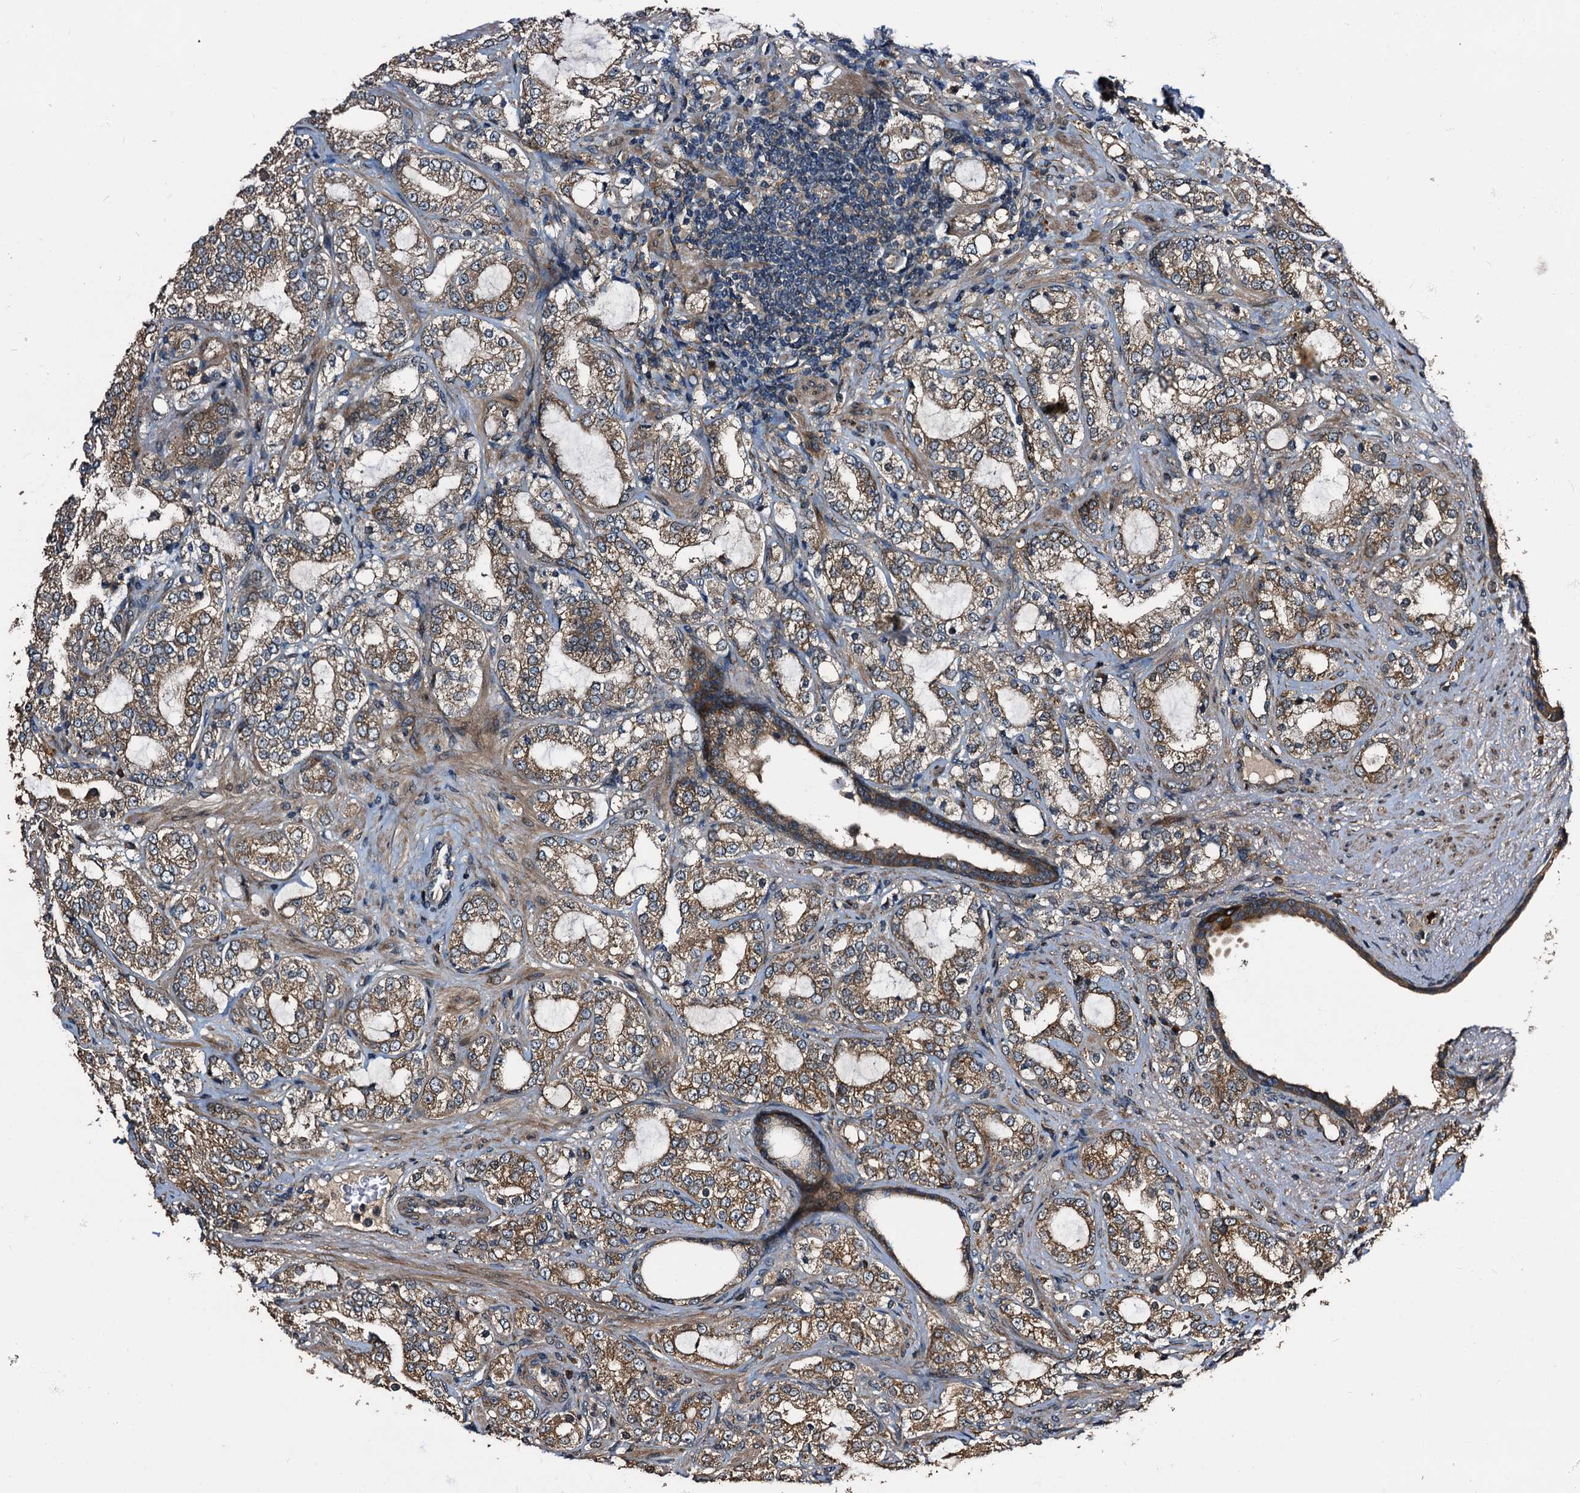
{"staining": {"intensity": "moderate", "quantity": ">75%", "location": "cytoplasmic/membranous"}, "tissue": "prostate cancer", "cell_type": "Tumor cells", "image_type": "cancer", "snomed": [{"axis": "morphology", "description": "Adenocarcinoma, High grade"}, {"axis": "topography", "description": "Prostate"}], "caption": "Immunohistochemical staining of human high-grade adenocarcinoma (prostate) exhibits medium levels of moderate cytoplasmic/membranous protein staining in approximately >75% of tumor cells.", "gene": "PEX5", "patient": {"sex": "male", "age": 64}}